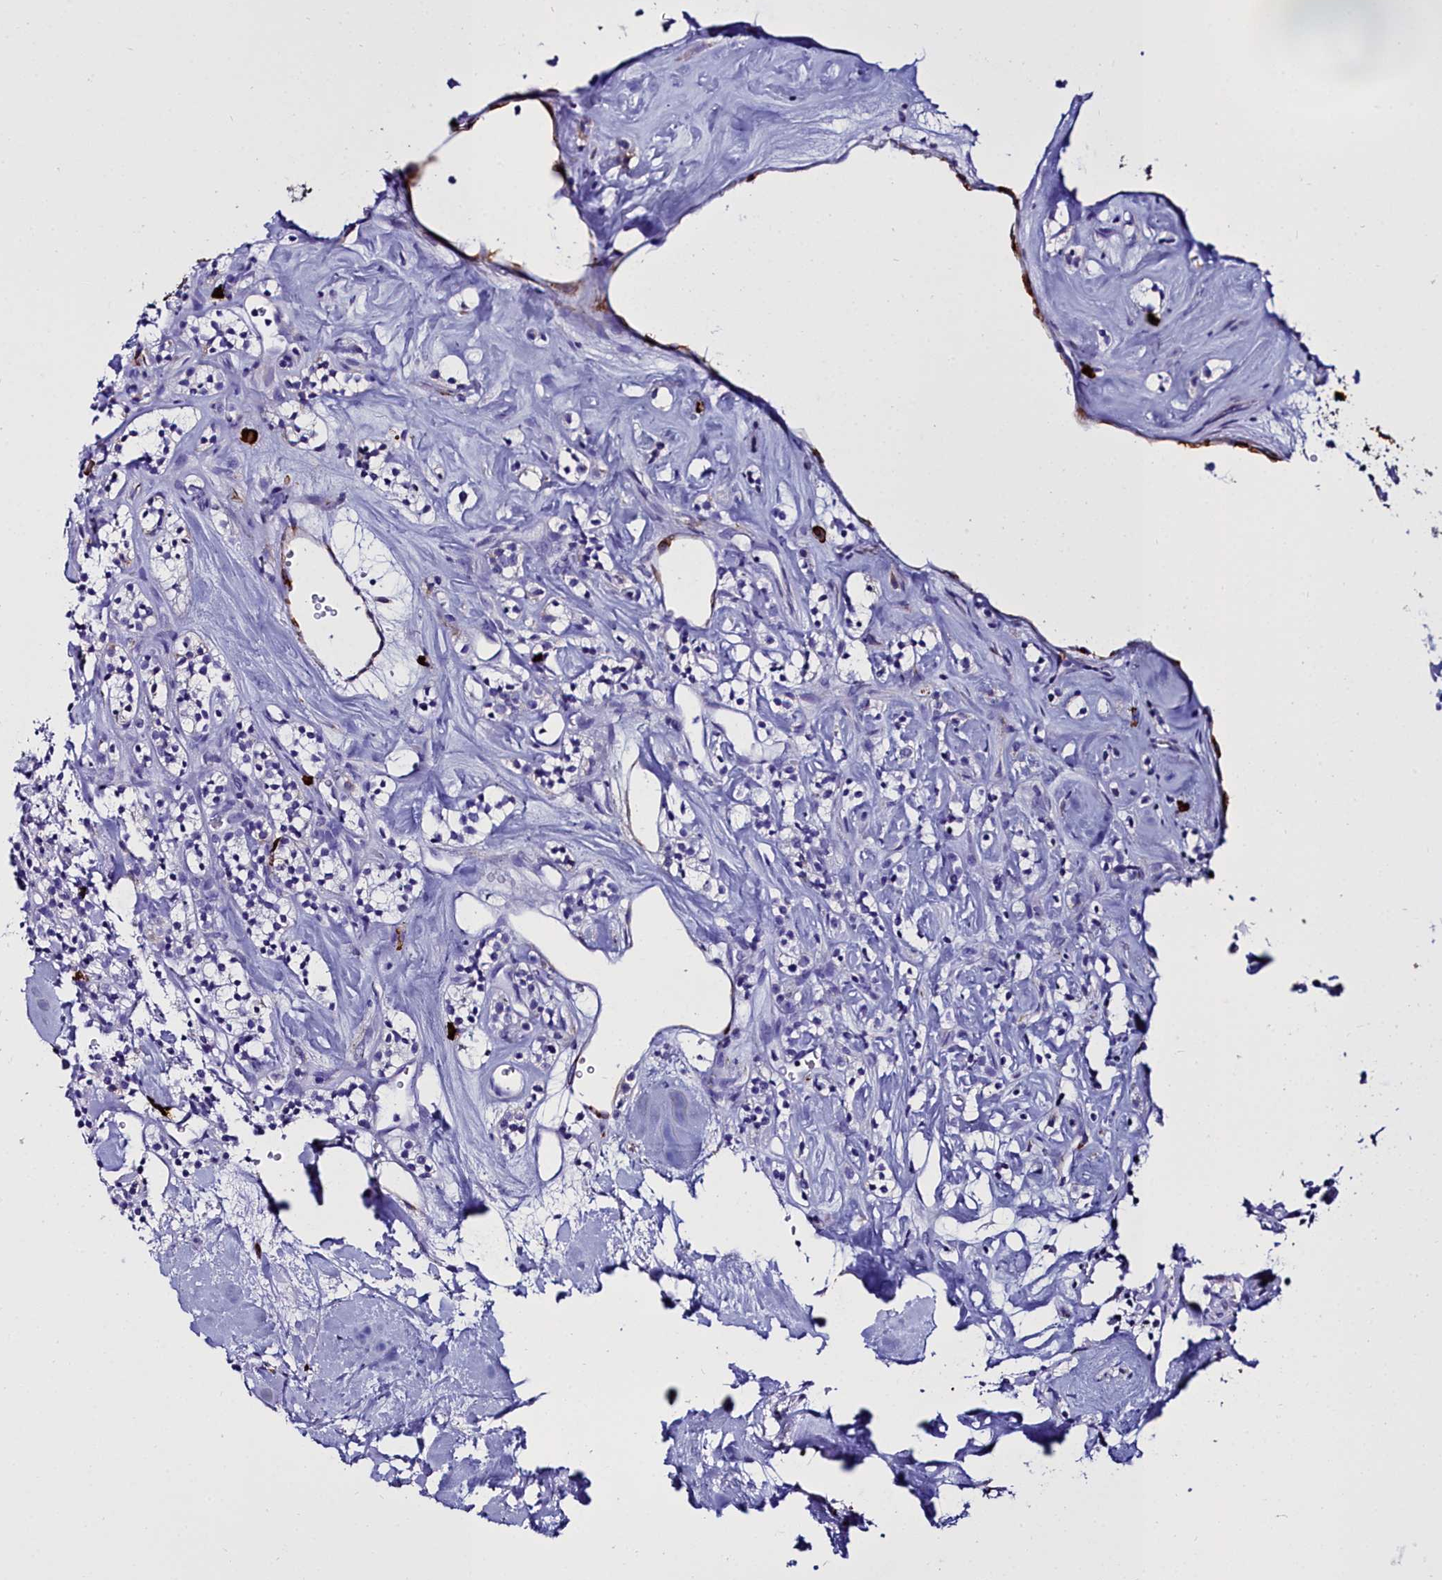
{"staining": {"intensity": "negative", "quantity": "none", "location": "none"}, "tissue": "renal cancer", "cell_type": "Tumor cells", "image_type": "cancer", "snomed": [{"axis": "morphology", "description": "Adenocarcinoma, NOS"}, {"axis": "topography", "description": "Kidney"}], "caption": "Renal cancer stained for a protein using immunohistochemistry (IHC) exhibits no positivity tumor cells.", "gene": "TXNDC5", "patient": {"sex": "male", "age": 77}}